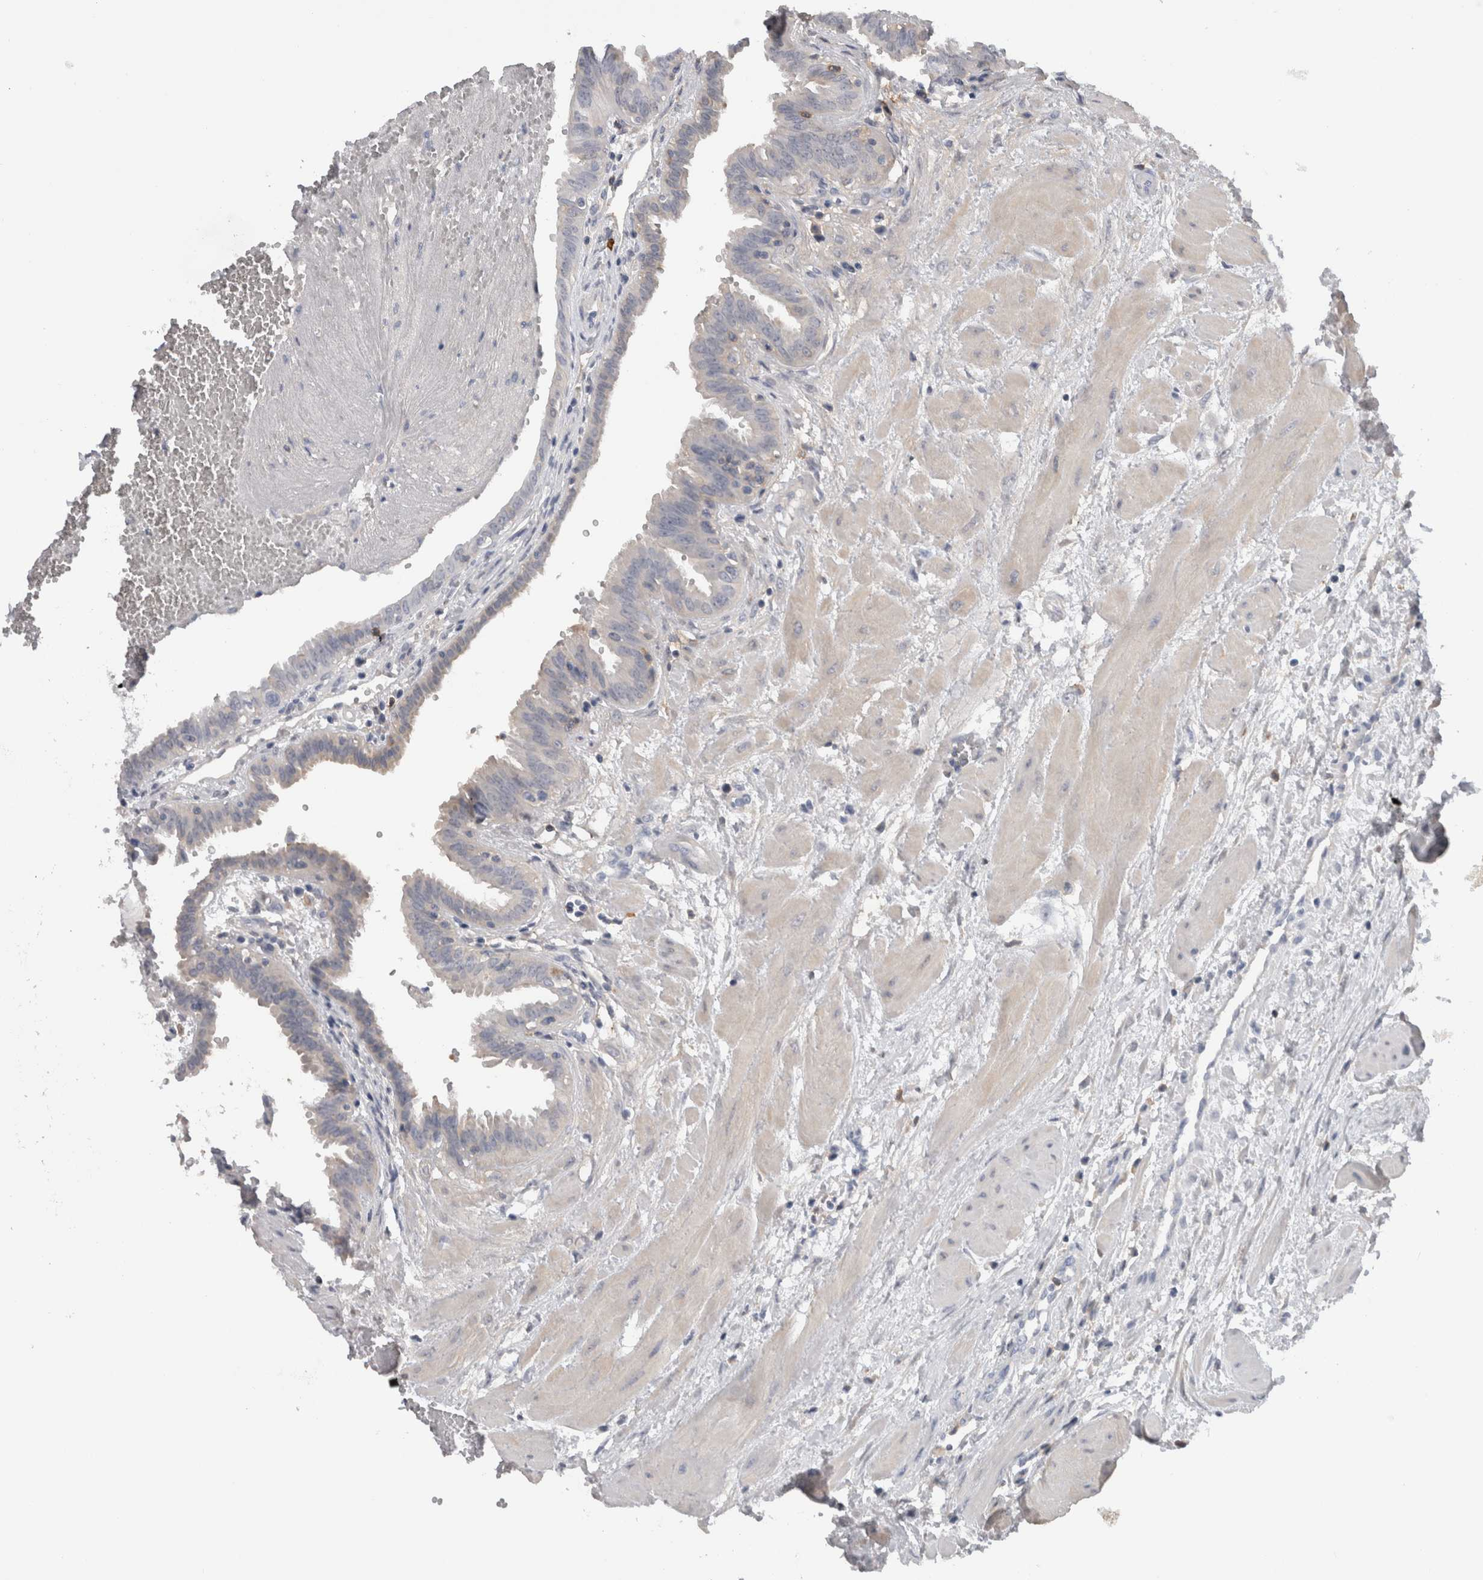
{"staining": {"intensity": "weak", "quantity": ">75%", "location": "cytoplasmic/membranous"}, "tissue": "fallopian tube", "cell_type": "Glandular cells", "image_type": "normal", "snomed": [{"axis": "morphology", "description": "Normal tissue, NOS"}, {"axis": "topography", "description": "Fallopian tube"}, {"axis": "topography", "description": "Placenta"}], "caption": "Protein staining of benign fallopian tube demonstrates weak cytoplasmic/membranous positivity in about >75% of glandular cells.", "gene": "SCRN1", "patient": {"sex": "female", "age": 32}}